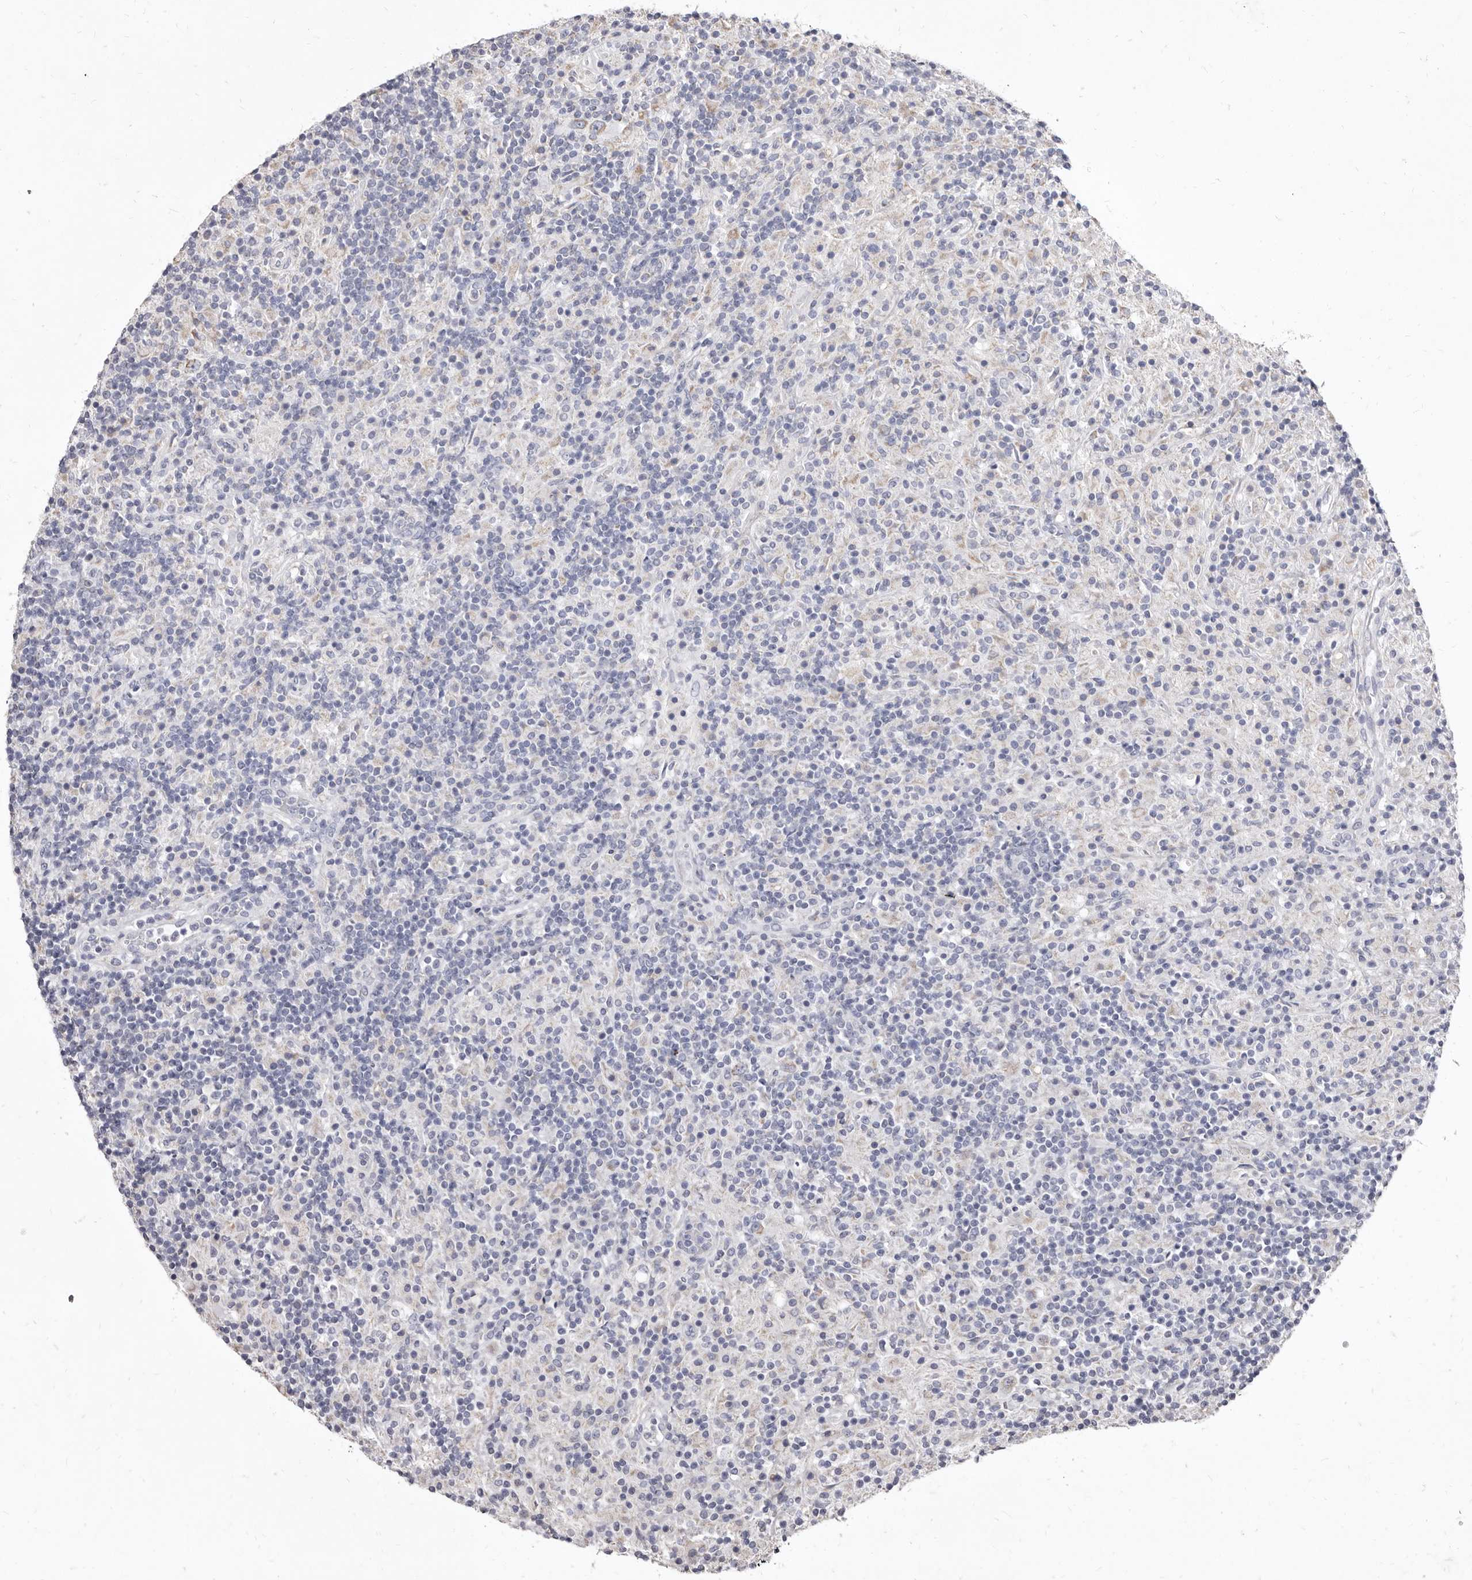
{"staining": {"intensity": "negative", "quantity": "none", "location": "none"}, "tissue": "lymphoma", "cell_type": "Tumor cells", "image_type": "cancer", "snomed": [{"axis": "morphology", "description": "Hodgkin's disease, NOS"}, {"axis": "topography", "description": "Lymph node"}], "caption": "High magnification brightfield microscopy of Hodgkin's disease stained with DAB (brown) and counterstained with hematoxylin (blue): tumor cells show no significant positivity.", "gene": "CYP2E1", "patient": {"sex": "male", "age": 70}}